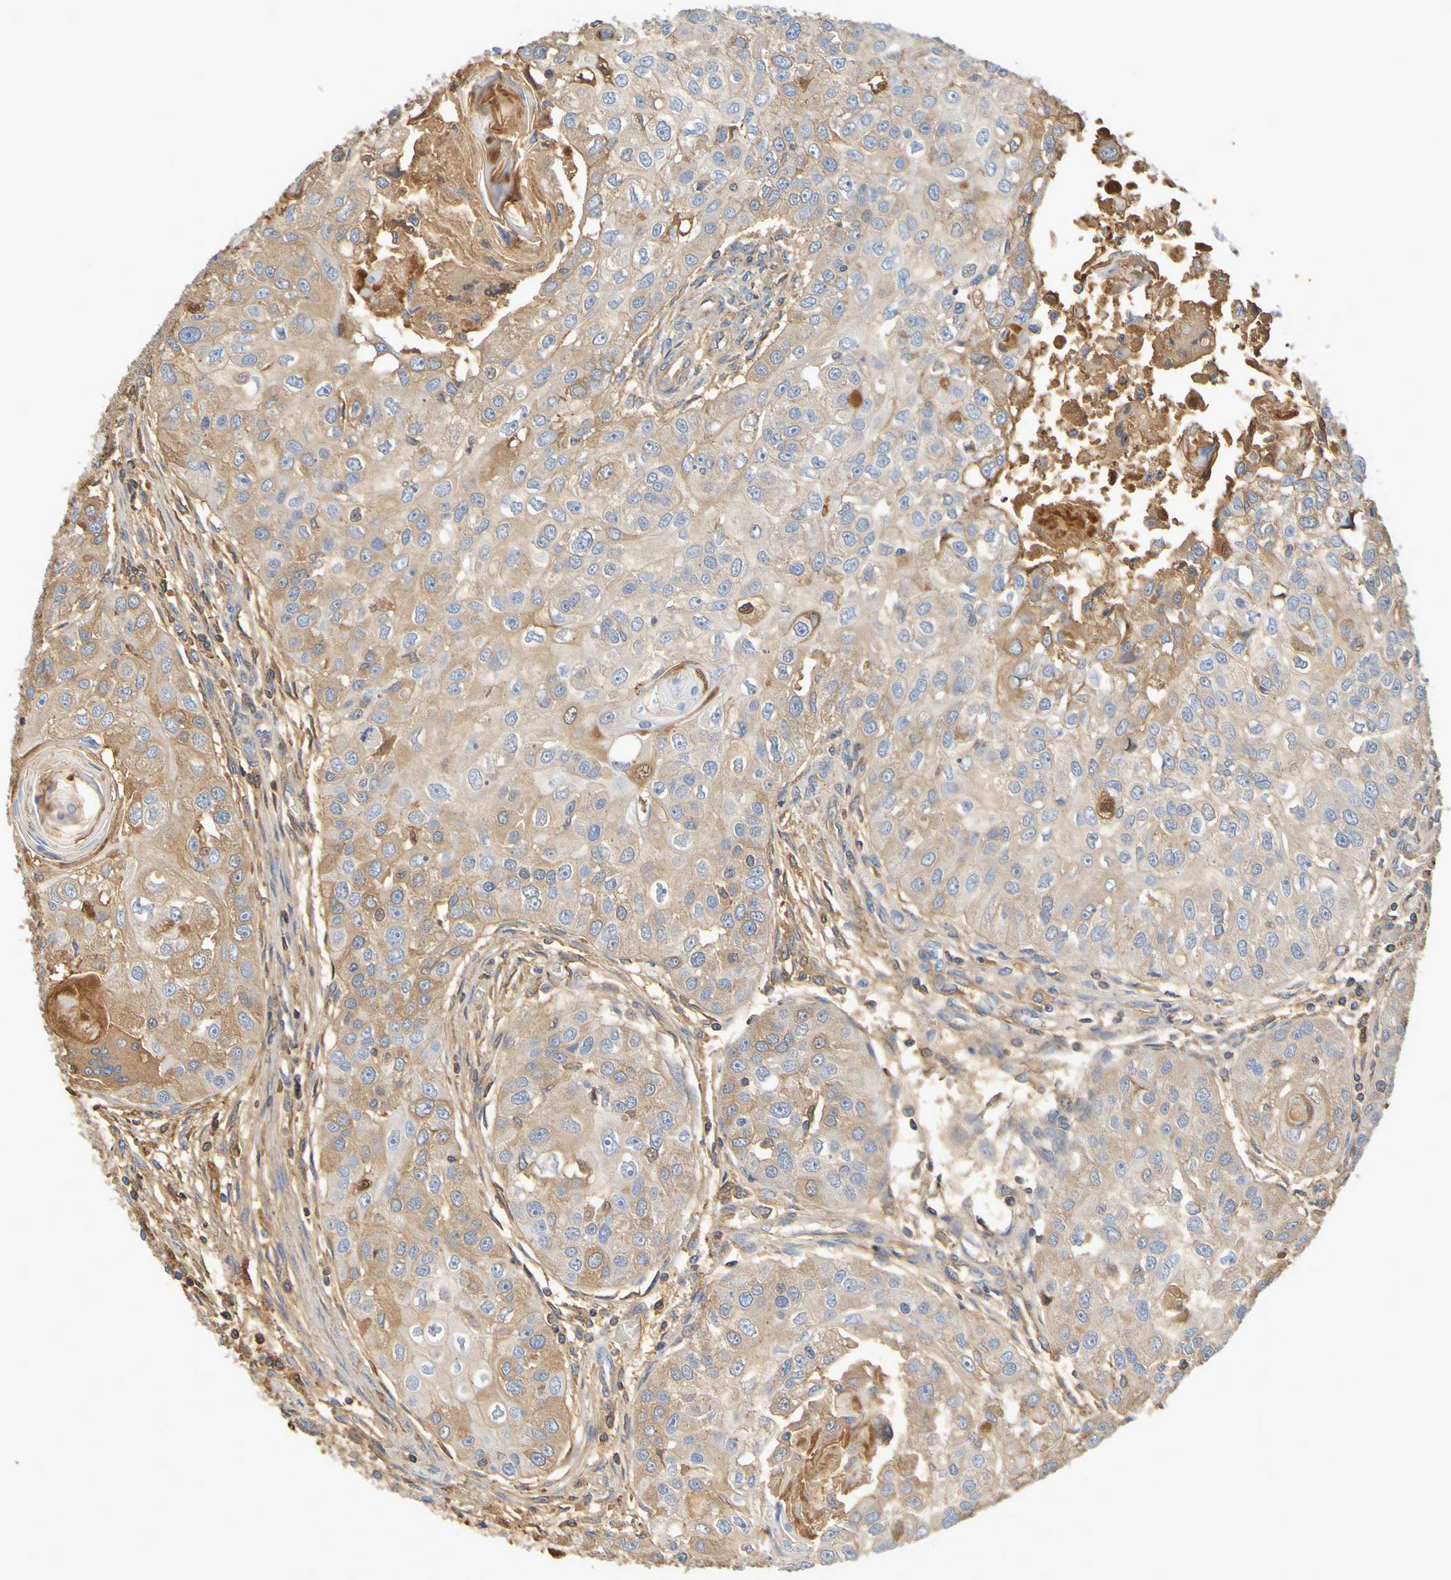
{"staining": {"intensity": "moderate", "quantity": ">75%", "location": "cytoplasmic/membranous"}, "tissue": "head and neck cancer", "cell_type": "Tumor cells", "image_type": "cancer", "snomed": [{"axis": "morphology", "description": "Normal tissue, NOS"}, {"axis": "morphology", "description": "Squamous cell carcinoma, NOS"}, {"axis": "topography", "description": "Skeletal muscle"}, {"axis": "topography", "description": "Head-Neck"}], "caption": "Immunohistochemical staining of head and neck squamous cell carcinoma displays medium levels of moderate cytoplasmic/membranous protein positivity in about >75% of tumor cells.", "gene": "GAB3", "patient": {"sex": "male", "age": 51}}